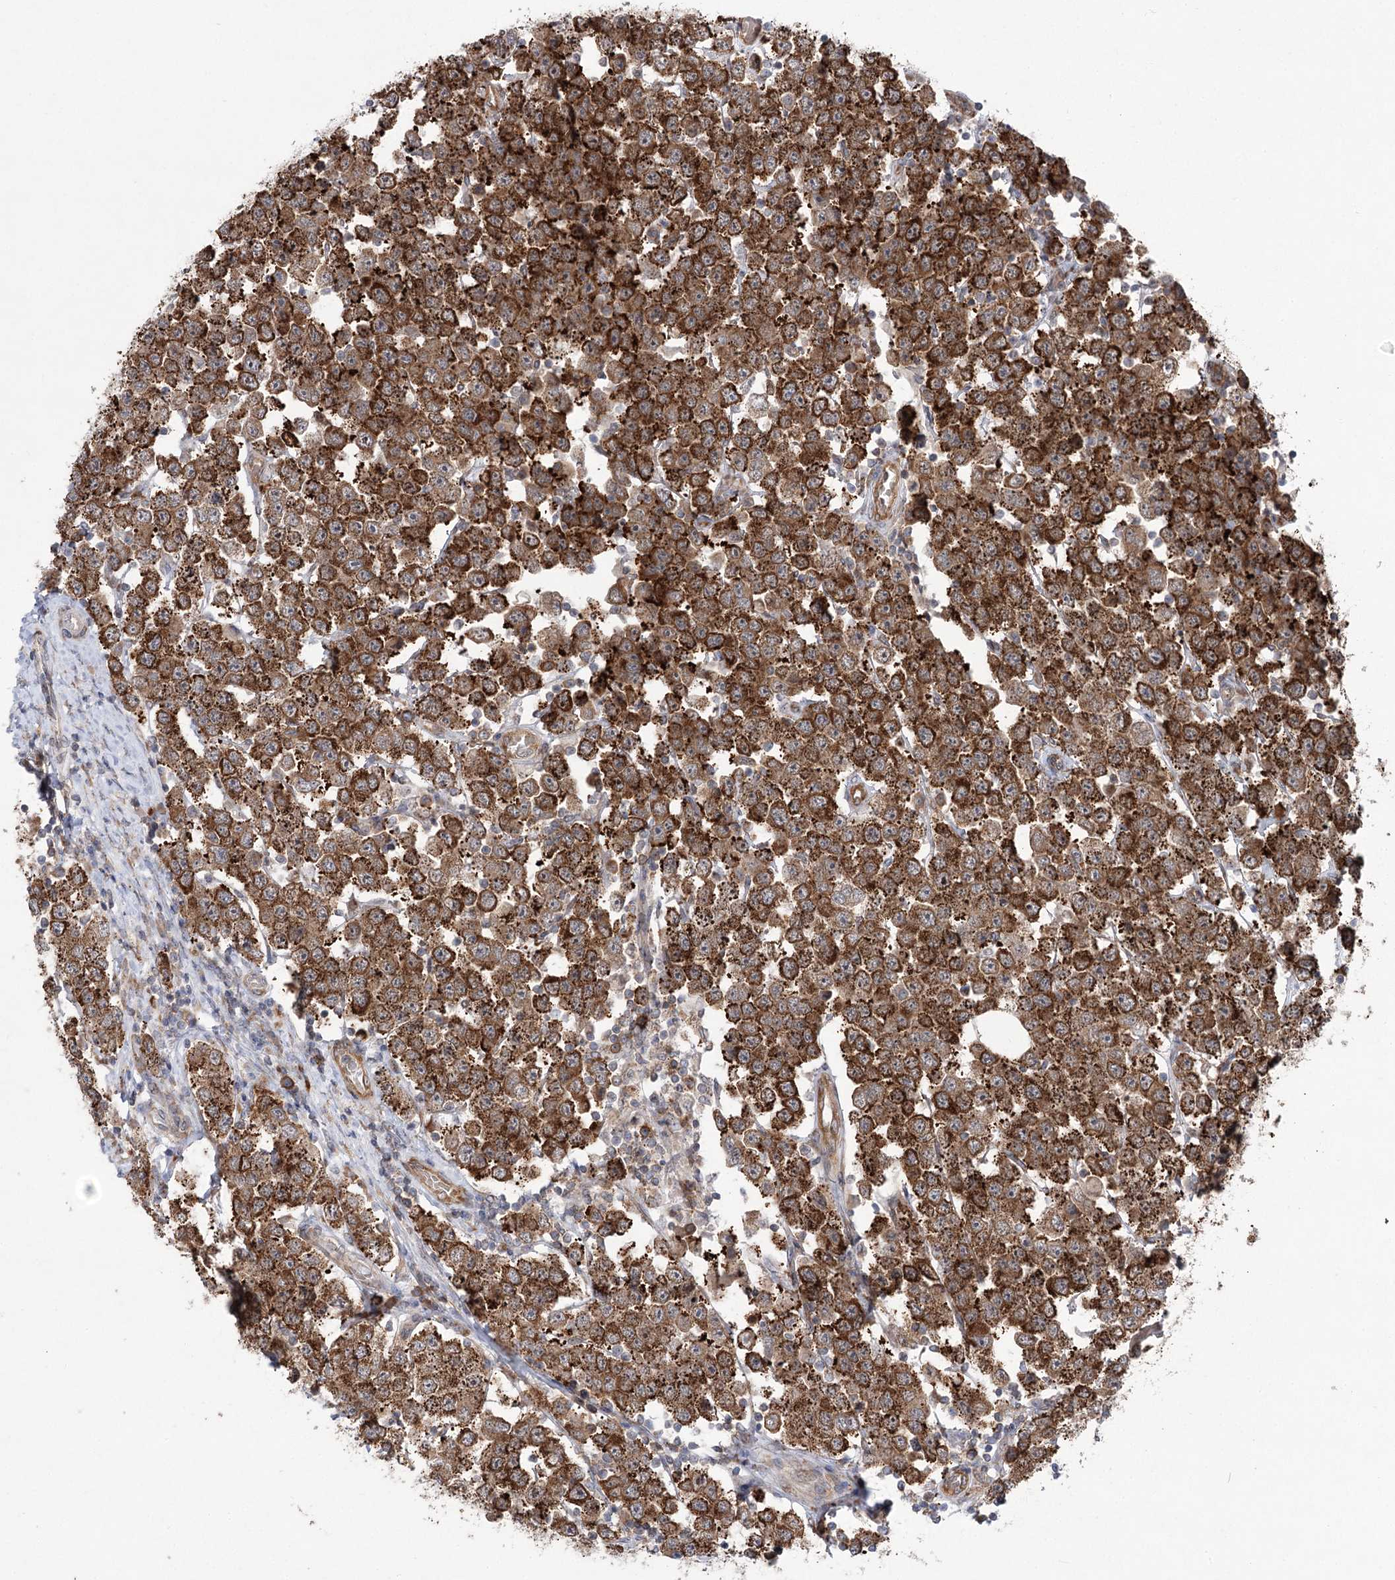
{"staining": {"intensity": "moderate", "quantity": ">75%", "location": "cytoplasmic/membranous"}, "tissue": "testis cancer", "cell_type": "Tumor cells", "image_type": "cancer", "snomed": [{"axis": "morphology", "description": "Seminoma, NOS"}, {"axis": "topography", "description": "Testis"}], "caption": "This is an image of immunohistochemistry (IHC) staining of testis seminoma, which shows moderate positivity in the cytoplasmic/membranous of tumor cells.", "gene": "VWA2", "patient": {"sex": "male", "age": 28}}